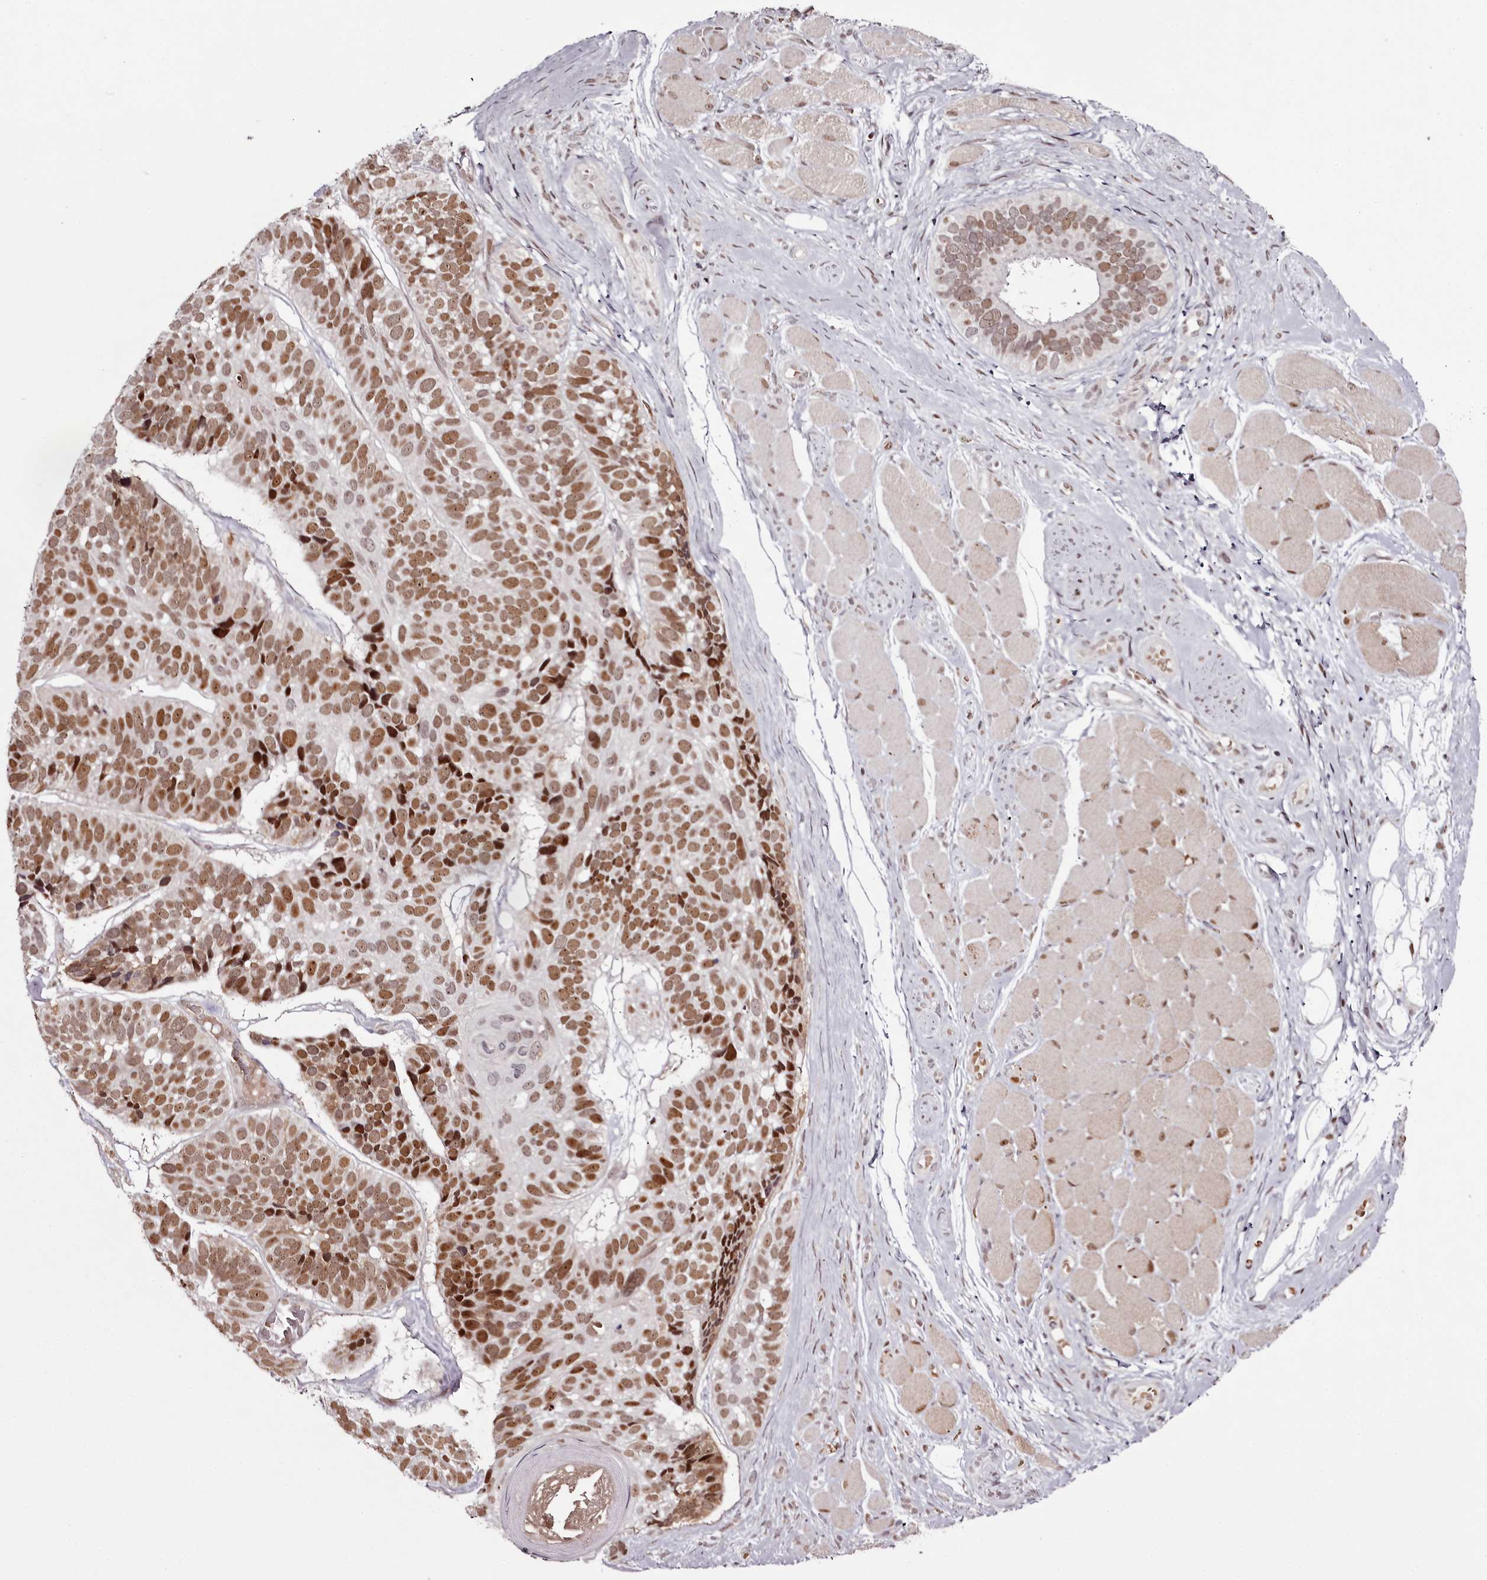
{"staining": {"intensity": "moderate", "quantity": ">75%", "location": "nuclear"}, "tissue": "skin cancer", "cell_type": "Tumor cells", "image_type": "cancer", "snomed": [{"axis": "morphology", "description": "Basal cell carcinoma"}, {"axis": "topography", "description": "Skin"}], "caption": "Skin cancer (basal cell carcinoma) stained for a protein exhibits moderate nuclear positivity in tumor cells.", "gene": "THYN1", "patient": {"sex": "male", "age": 62}}